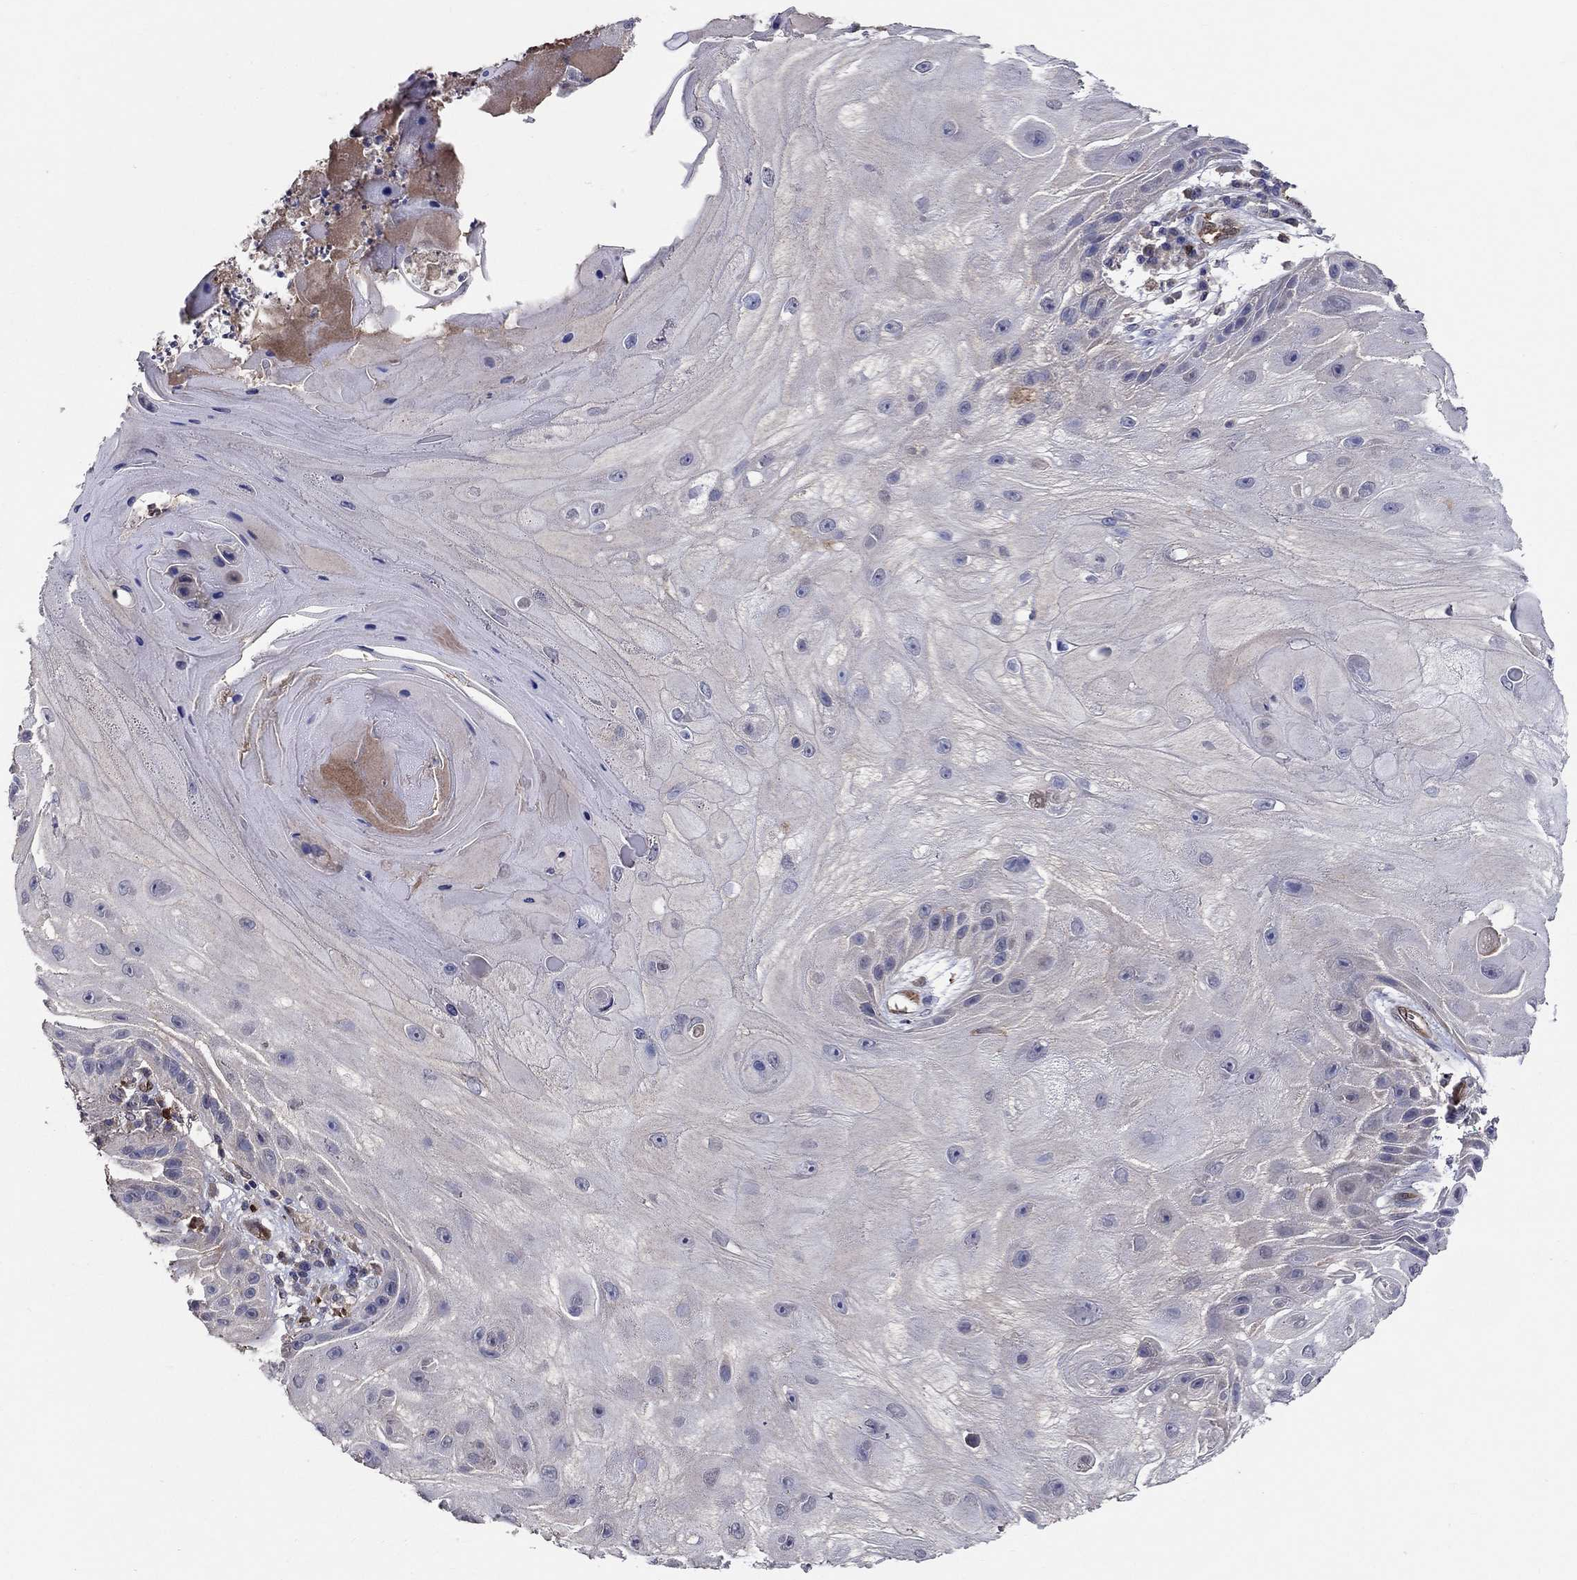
{"staining": {"intensity": "negative", "quantity": "none", "location": "none"}, "tissue": "skin cancer", "cell_type": "Tumor cells", "image_type": "cancer", "snomed": [{"axis": "morphology", "description": "Normal tissue, NOS"}, {"axis": "morphology", "description": "Squamous cell carcinoma, NOS"}, {"axis": "topography", "description": "Skin"}], "caption": "An immunohistochemistry micrograph of squamous cell carcinoma (skin) is shown. There is no staining in tumor cells of squamous cell carcinoma (skin).", "gene": "AGFG2", "patient": {"sex": "male", "age": 79}}